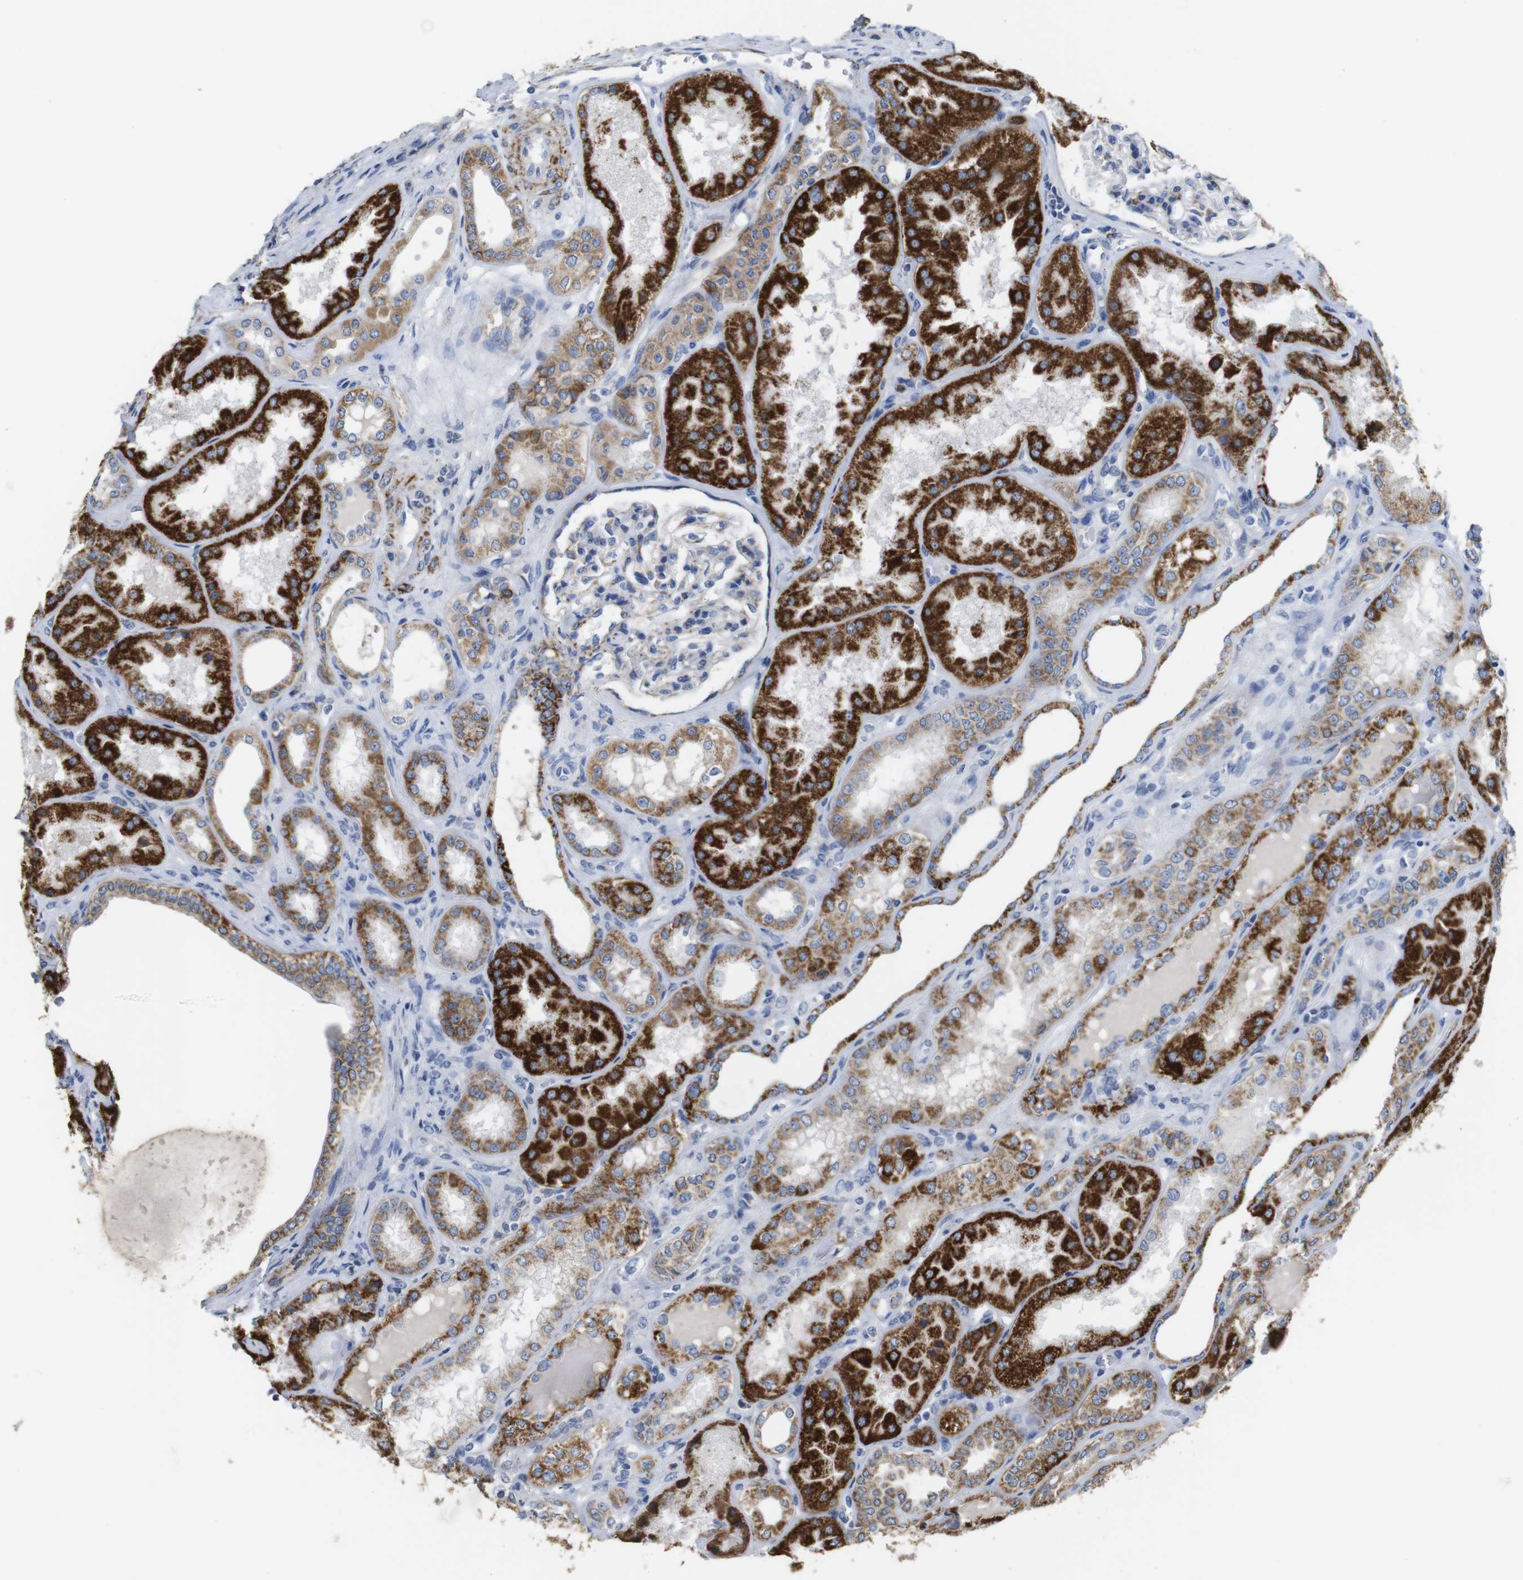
{"staining": {"intensity": "negative", "quantity": "none", "location": "none"}, "tissue": "kidney", "cell_type": "Cells in glomeruli", "image_type": "normal", "snomed": [{"axis": "morphology", "description": "Normal tissue, NOS"}, {"axis": "topography", "description": "Kidney"}], "caption": "Cells in glomeruli show no significant staining in normal kidney.", "gene": "MAOA", "patient": {"sex": "female", "age": 56}}